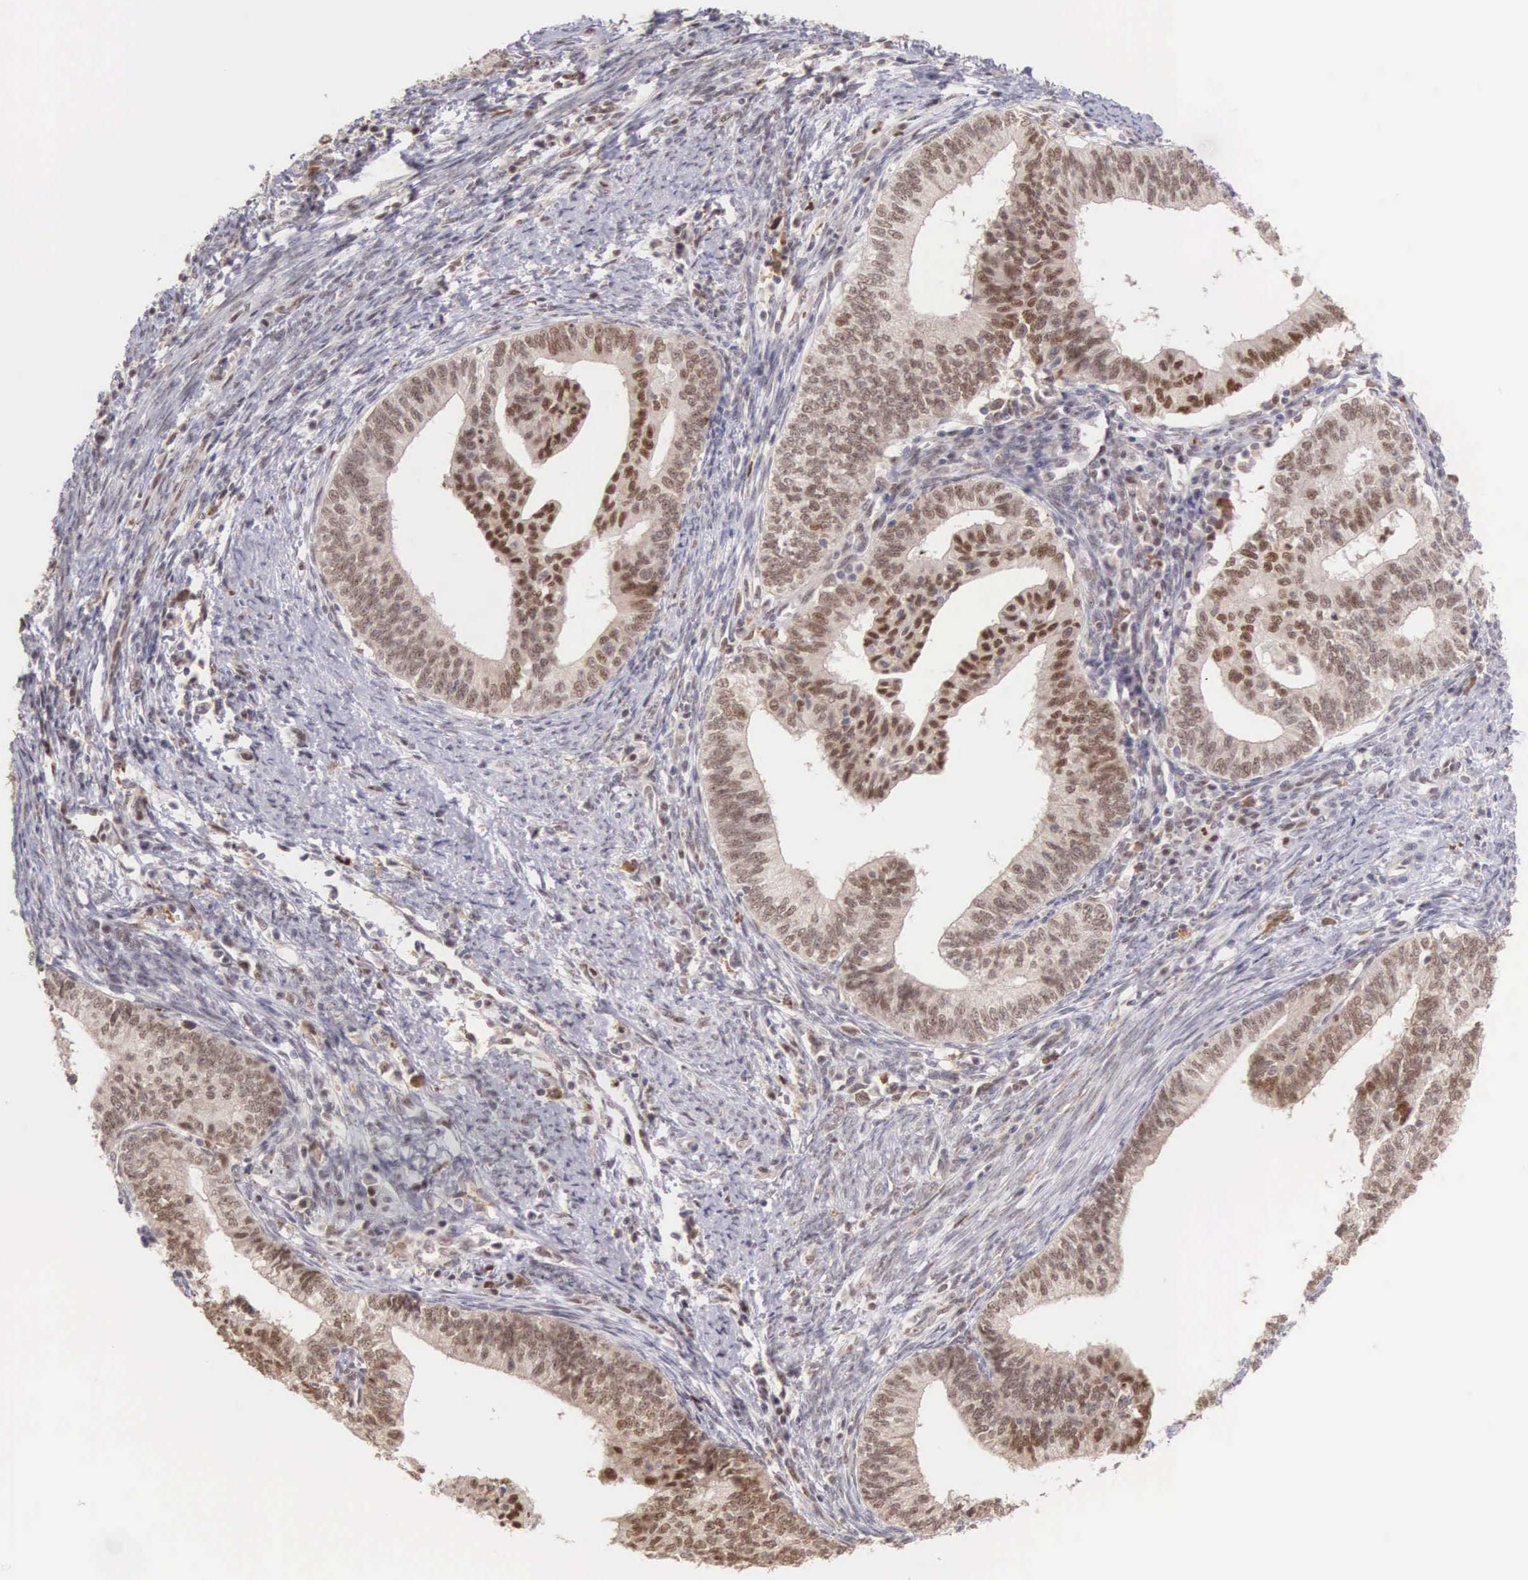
{"staining": {"intensity": "moderate", "quantity": "25%-75%", "location": "nuclear"}, "tissue": "endometrial cancer", "cell_type": "Tumor cells", "image_type": "cancer", "snomed": [{"axis": "morphology", "description": "Adenocarcinoma, NOS"}, {"axis": "topography", "description": "Endometrium"}], "caption": "Protein staining demonstrates moderate nuclear expression in approximately 25%-75% of tumor cells in adenocarcinoma (endometrial). (DAB IHC, brown staining for protein, blue staining for nuclei).", "gene": "GRK3", "patient": {"sex": "female", "age": 66}}